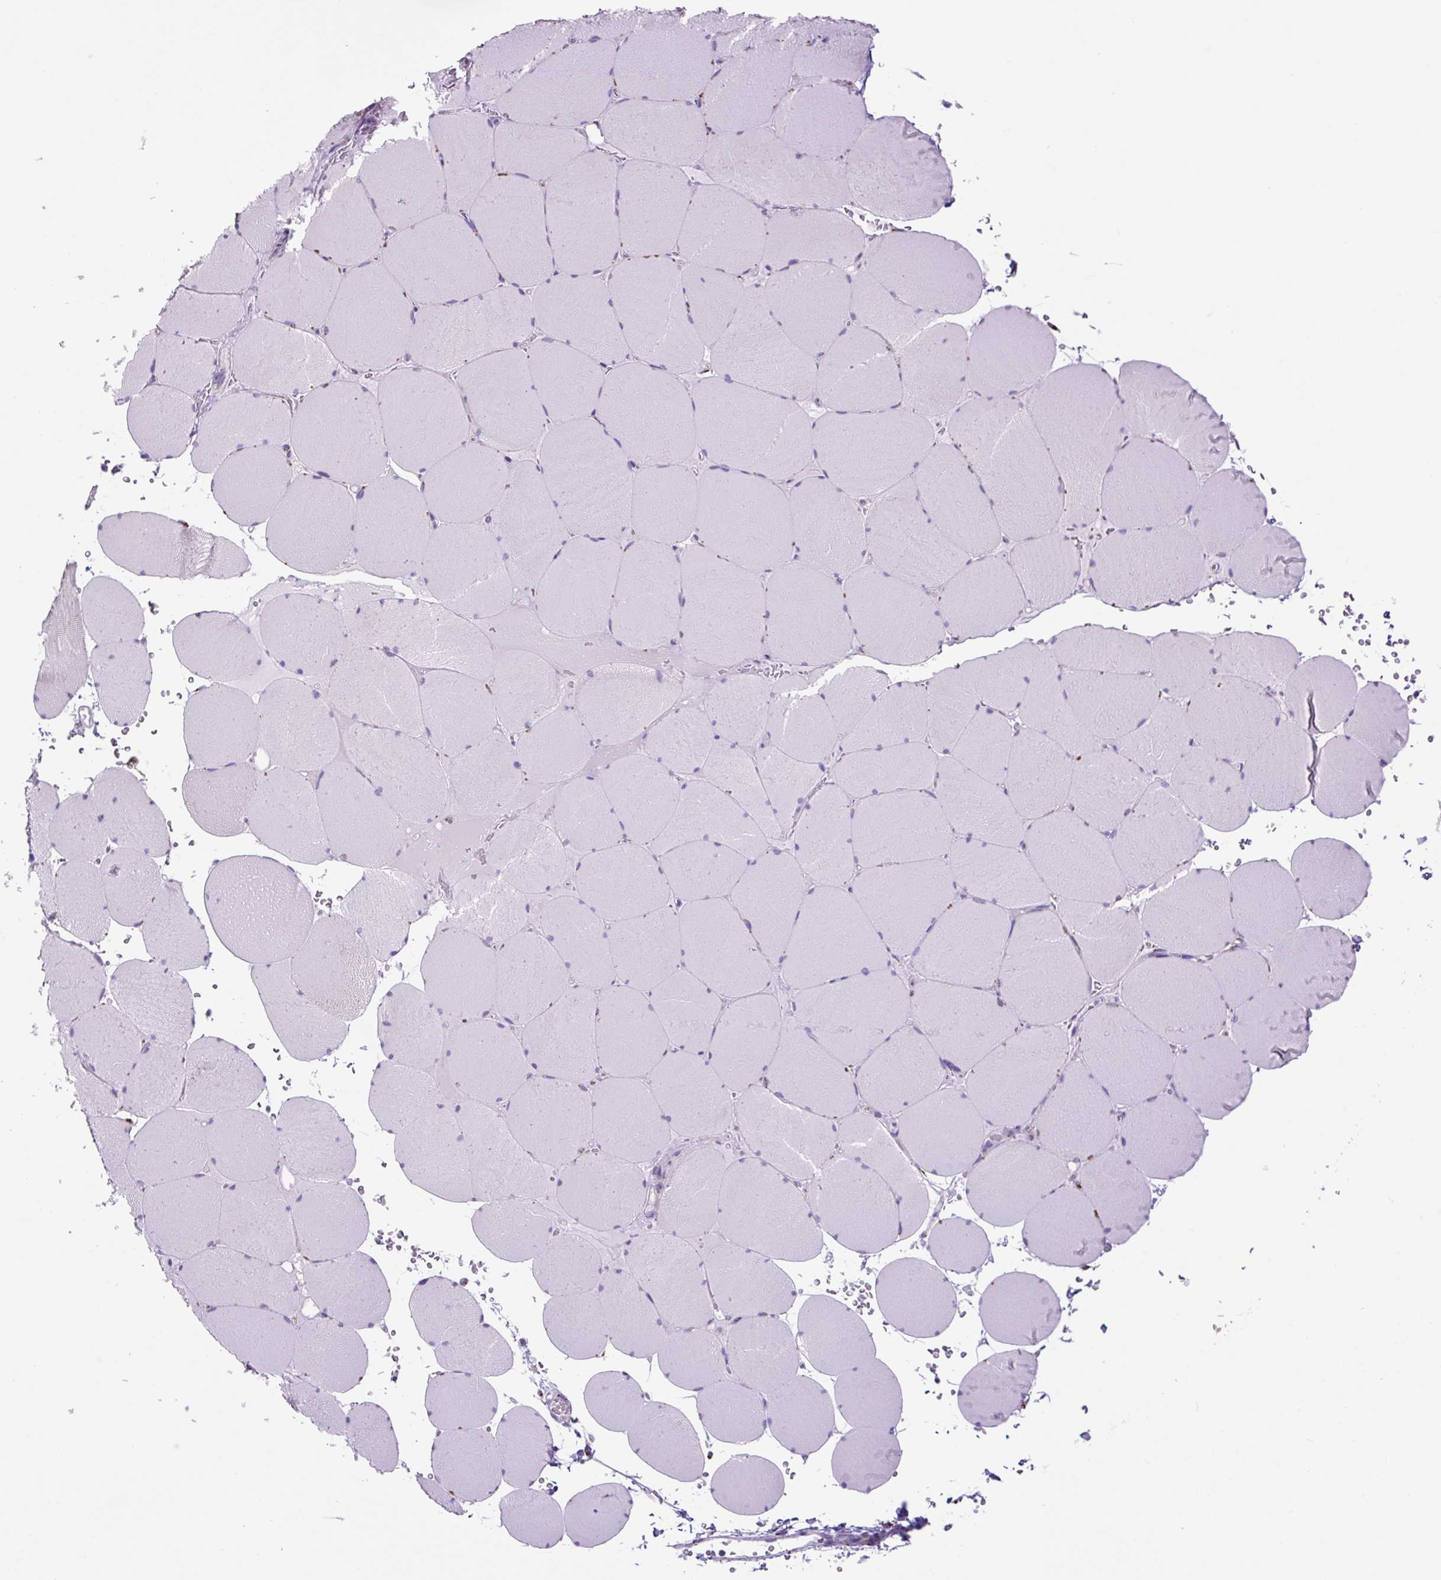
{"staining": {"intensity": "negative", "quantity": "none", "location": "none"}, "tissue": "skeletal muscle", "cell_type": "Myocytes", "image_type": "normal", "snomed": [{"axis": "morphology", "description": "Normal tissue, NOS"}, {"axis": "topography", "description": "Skeletal muscle"}, {"axis": "topography", "description": "Head-Neck"}], "caption": "Image shows no significant protein expression in myocytes of normal skeletal muscle.", "gene": "GORASP1", "patient": {"sex": "male", "age": 66}}